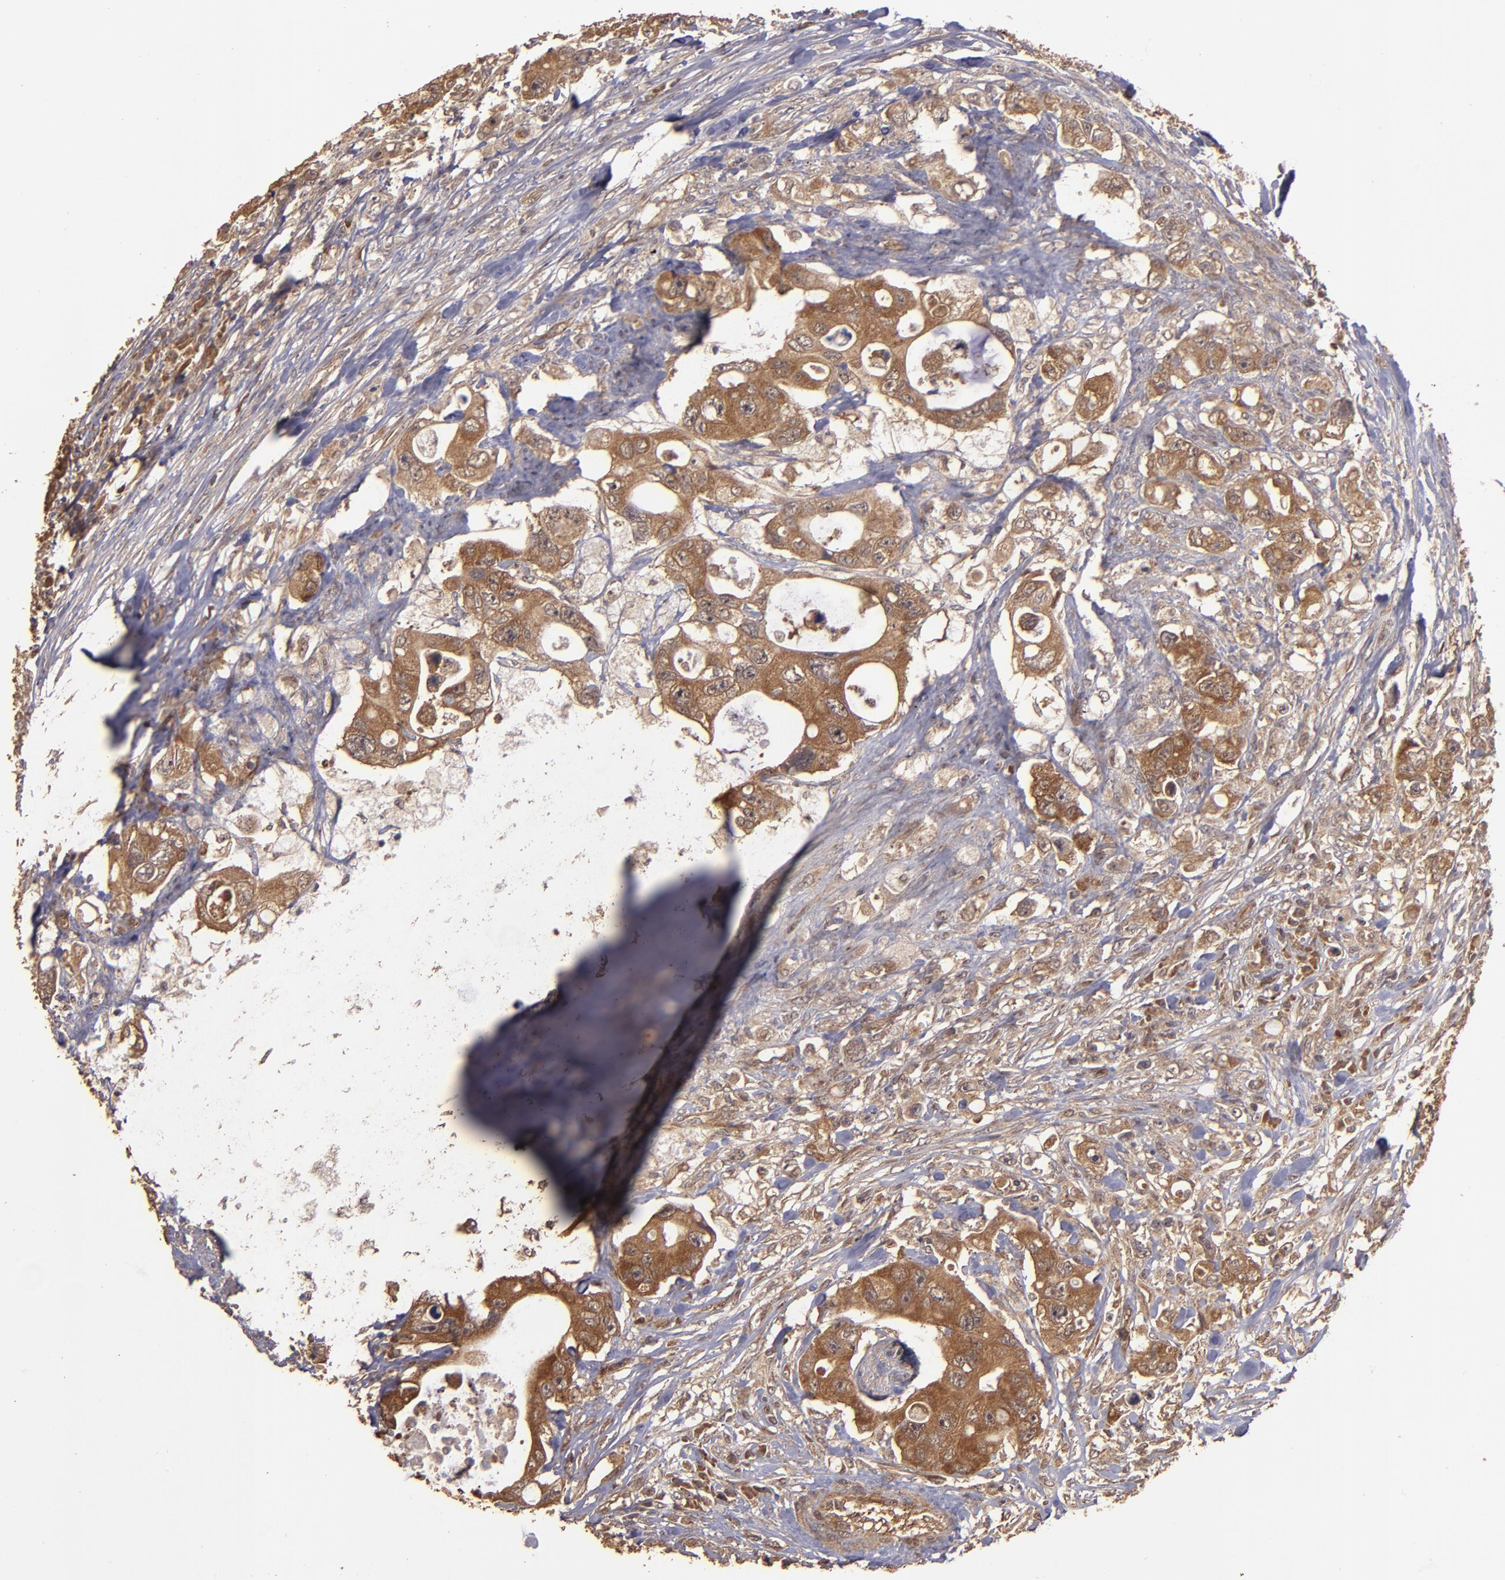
{"staining": {"intensity": "strong", "quantity": ">75%", "location": "cytoplasmic/membranous"}, "tissue": "colorectal cancer", "cell_type": "Tumor cells", "image_type": "cancer", "snomed": [{"axis": "morphology", "description": "Adenocarcinoma, NOS"}, {"axis": "topography", "description": "Colon"}], "caption": "Colorectal adenocarcinoma tissue shows strong cytoplasmic/membranous expression in about >75% of tumor cells", "gene": "TXNDC16", "patient": {"sex": "female", "age": 46}}